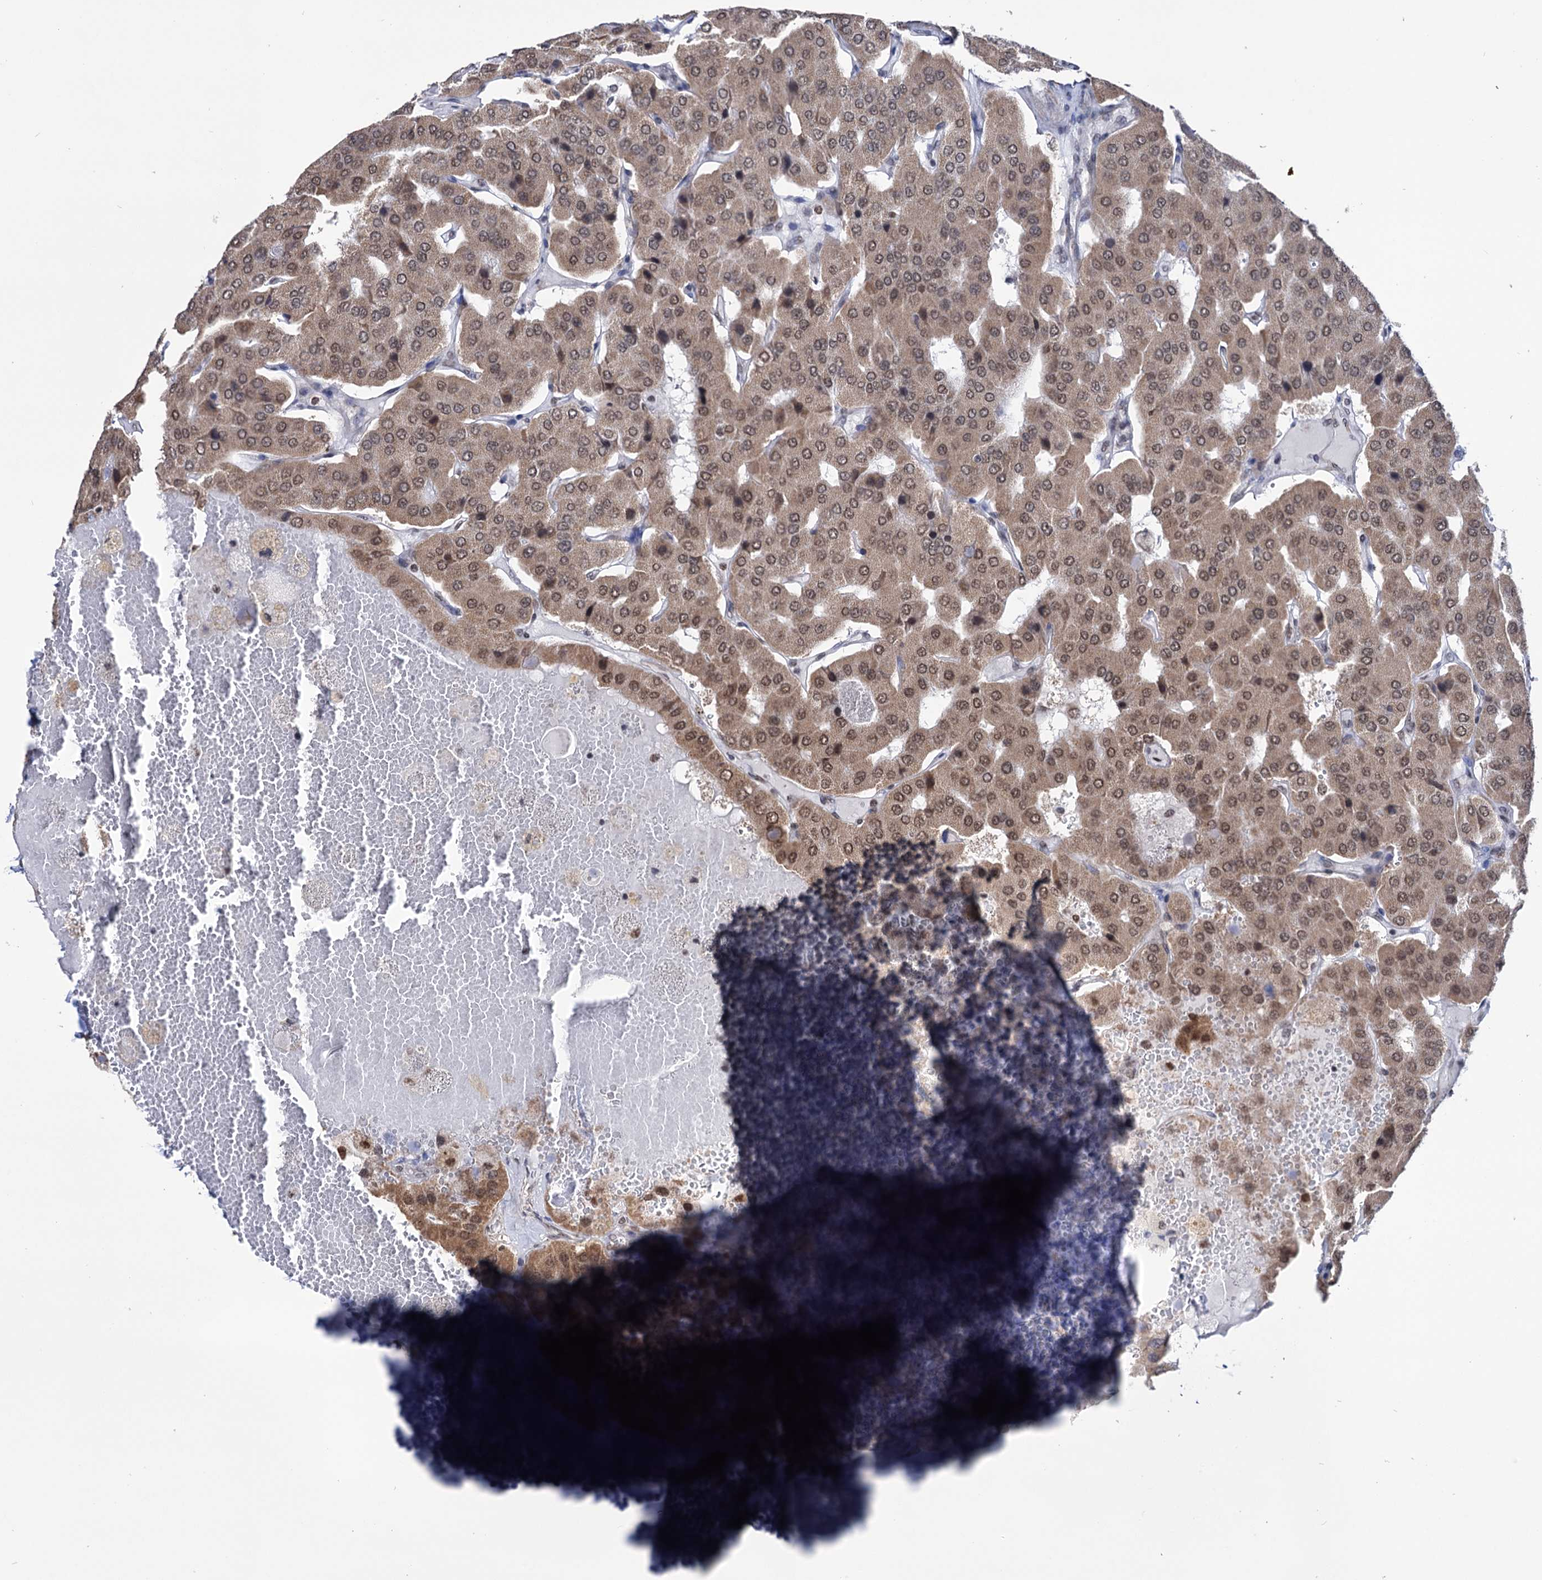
{"staining": {"intensity": "moderate", "quantity": ">75%", "location": "cytoplasmic/membranous,nuclear"}, "tissue": "parathyroid gland", "cell_type": "Glandular cells", "image_type": "normal", "snomed": [{"axis": "morphology", "description": "Normal tissue, NOS"}, {"axis": "morphology", "description": "Adenoma, NOS"}, {"axis": "topography", "description": "Parathyroid gland"}], "caption": "Immunohistochemistry histopathology image of benign human parathyroid gland stained for a protein (brown), which exhibits medium levels of moderate cytoplasmic/membranous,nuclear expression in about >75% of glandular cells.", "gene": "ABHD10", "patient": {"sex": "female", "age": 86}}